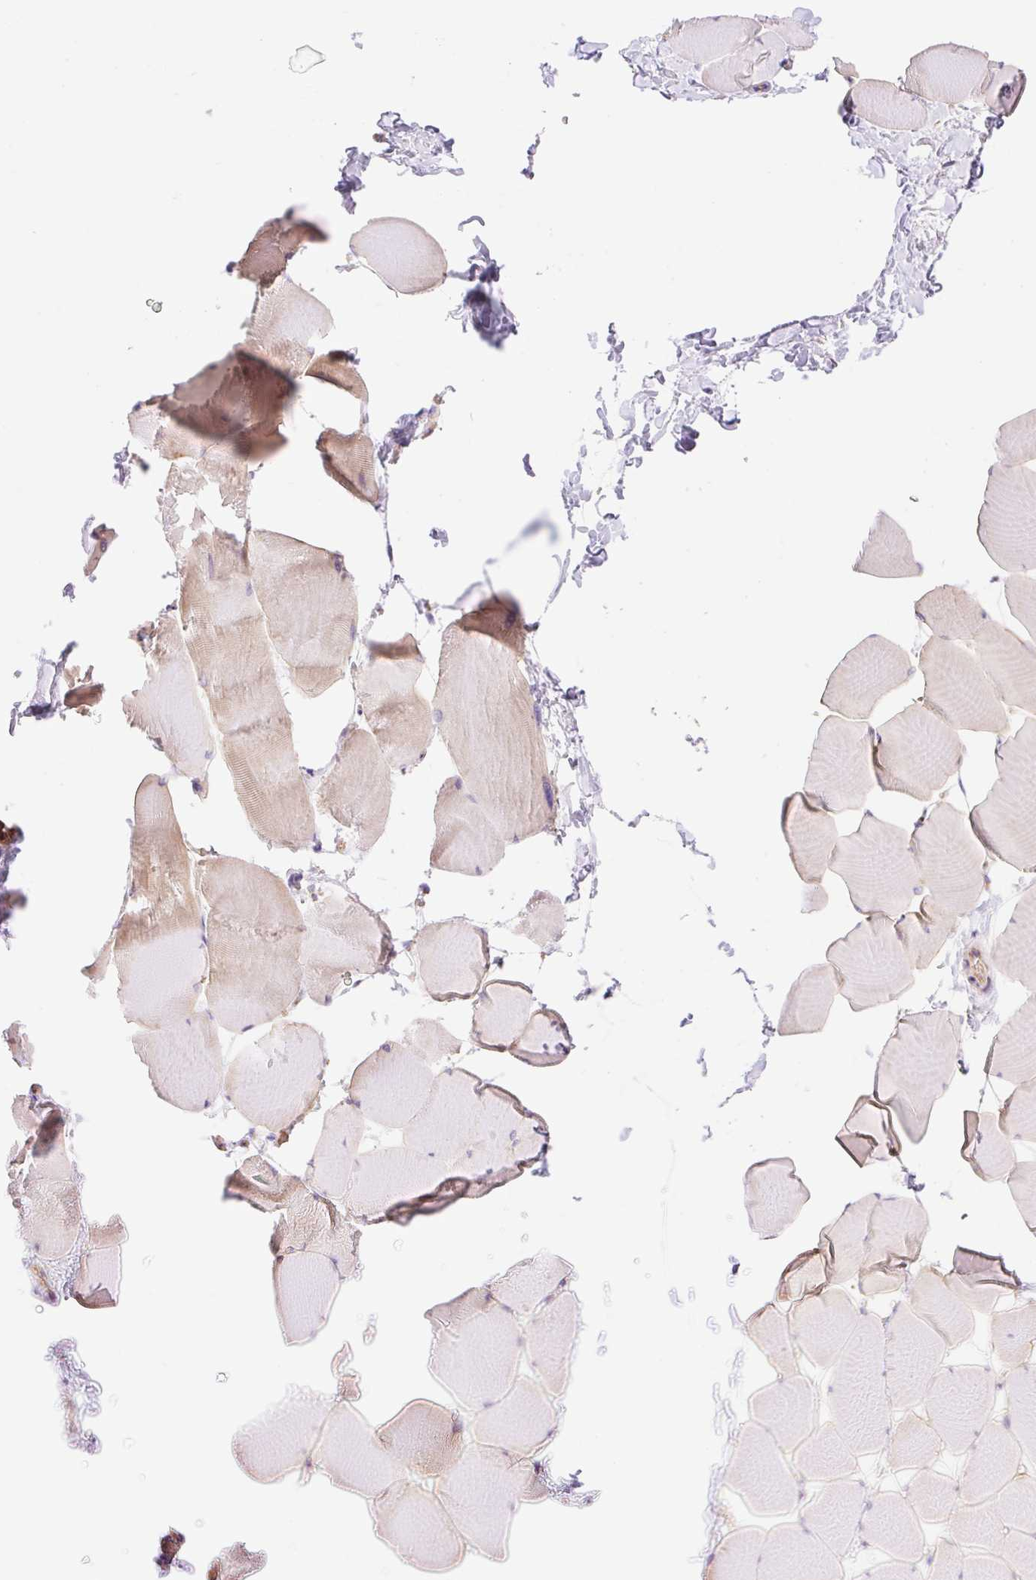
{"staining": {"intensity": "weak", "quantity": "<25%", "location": "cytoplasmic/membranous"}, "tissue": "skeletal muscle", "cell_type": "Myocytes", "image_type": "normal", "snomed": [{"axis": "morphology", "description": "Normal tissue, NOS"}, {"axis": "topography", "description": "Skeletal muscle"}], "caption": "This image is of unremarkable skeletal muscle stained with immunohistochemistry (IHC) to label a protein in brown with the nuclei are counter-stained blue. There is no staining in myocytes. Brightfield microscopy of IHC stained with DAB (brown) and hematoxylin (blue), captured at high magnification.", "gene": "ESAM", "patient": {"sex": "male", "age": 25}}